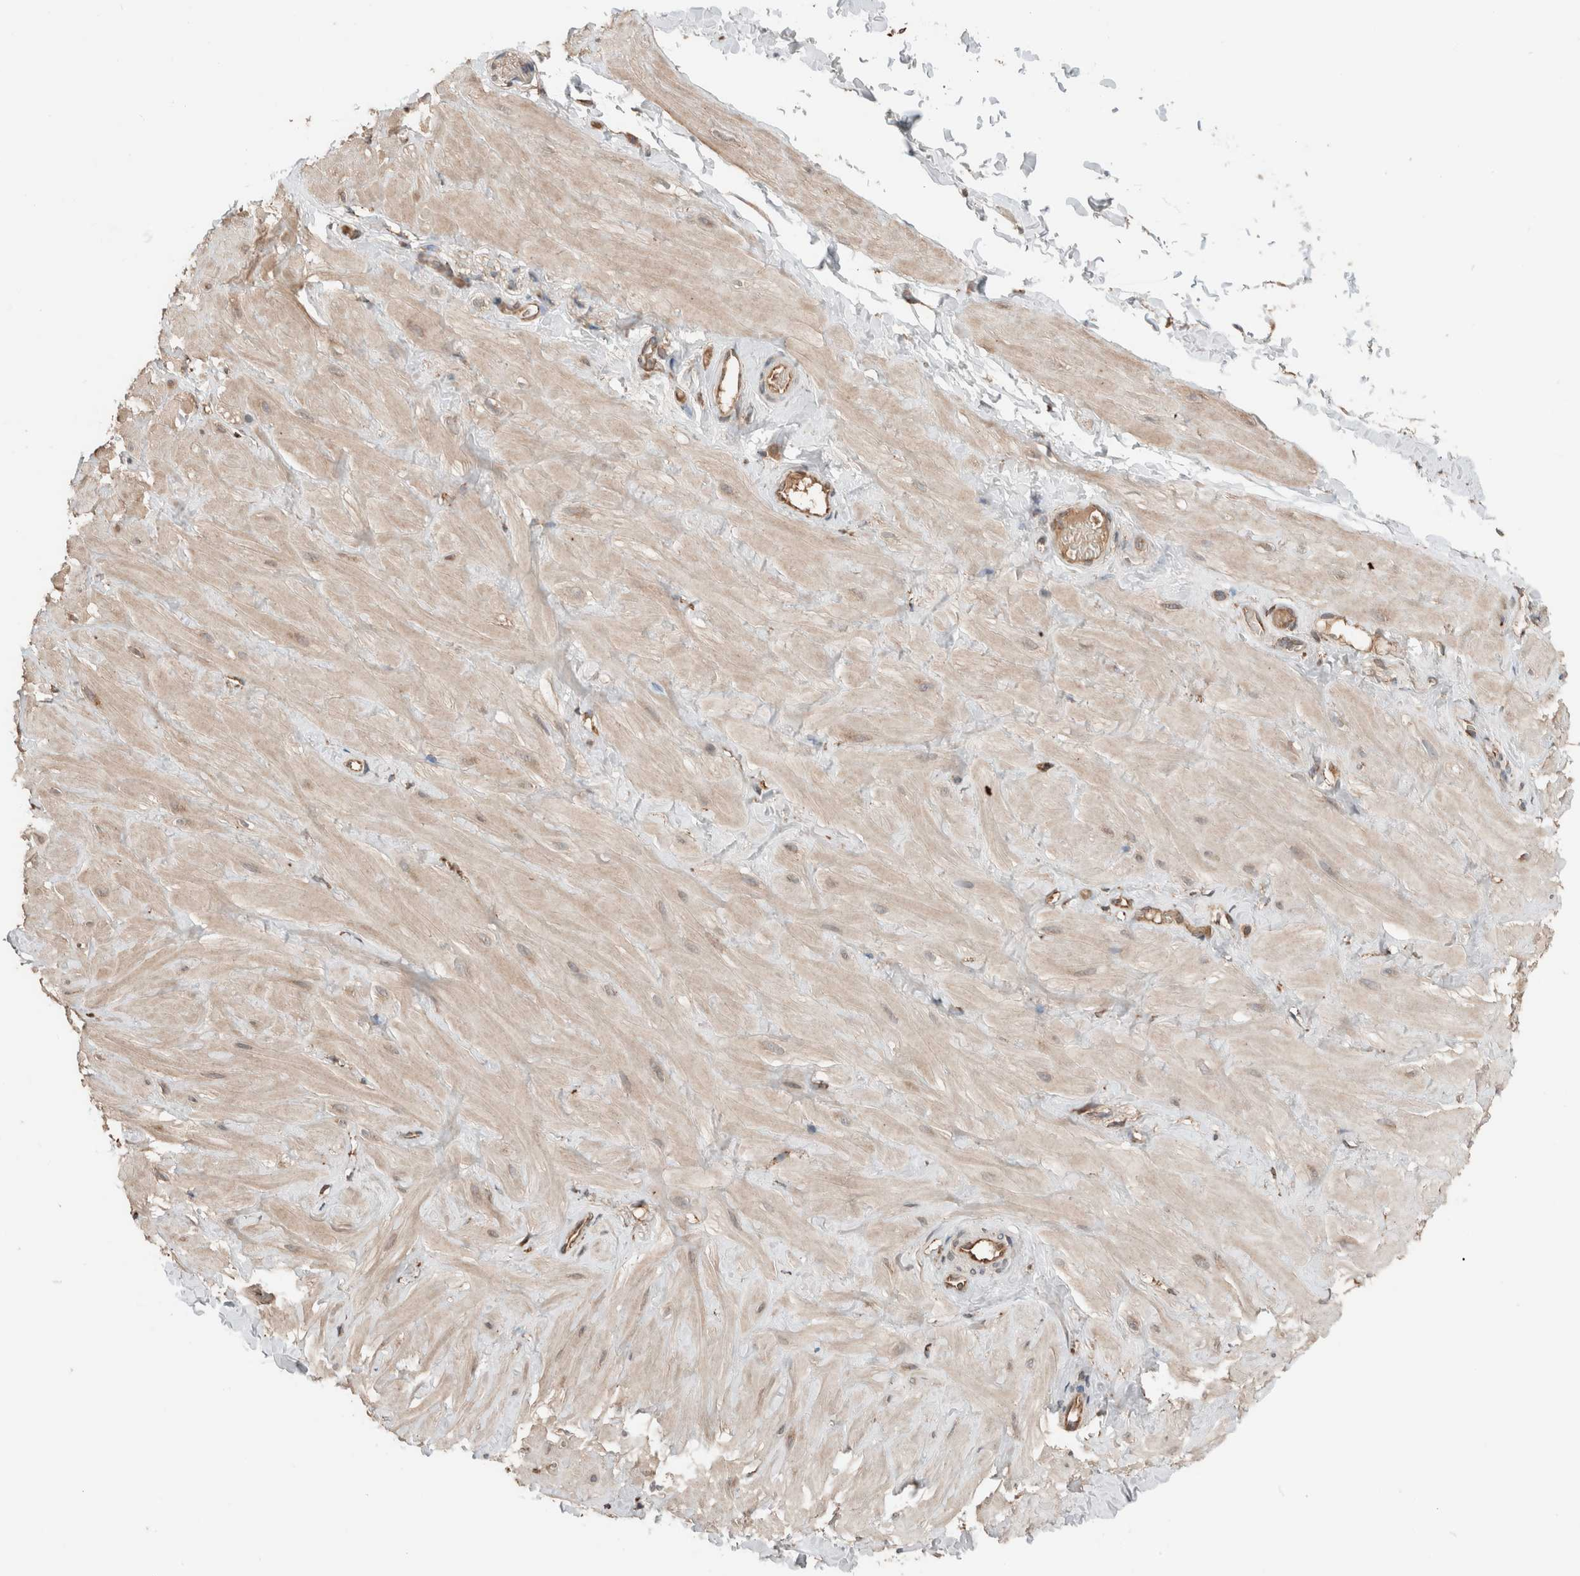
{"staining": {"intensity": "moderate", "quantity": "25%-75%", "location": "cytoplasmic/membranous"}, "tissue": "adipose tissue", "cell_type": "Adipocytes", "image_type": "normal", "snomed": [{"axis": "morphology", "description": "Normal tissue, NOS"}, {"axis": "topography", "description": "Adipose tissue"}, {"axis": "topography", "description": "Vascular tissue"}, {"axis": "topography", "description": "Peripheral nerve tissue"}], "caption": "Adipocytes reveal medium levels of moderate cytoplasmic/membranous positivity in approximately 25%-75% of cells in benign human adipose tissue. The protein is stained brown, and the nuclei are stained in blue (DAB (3,3'-diaminobenzidine) IHC with brightfield microscopy, high magnification).", "gene": "ERAP2", "patient": {"sex": "male", "age": 25}}